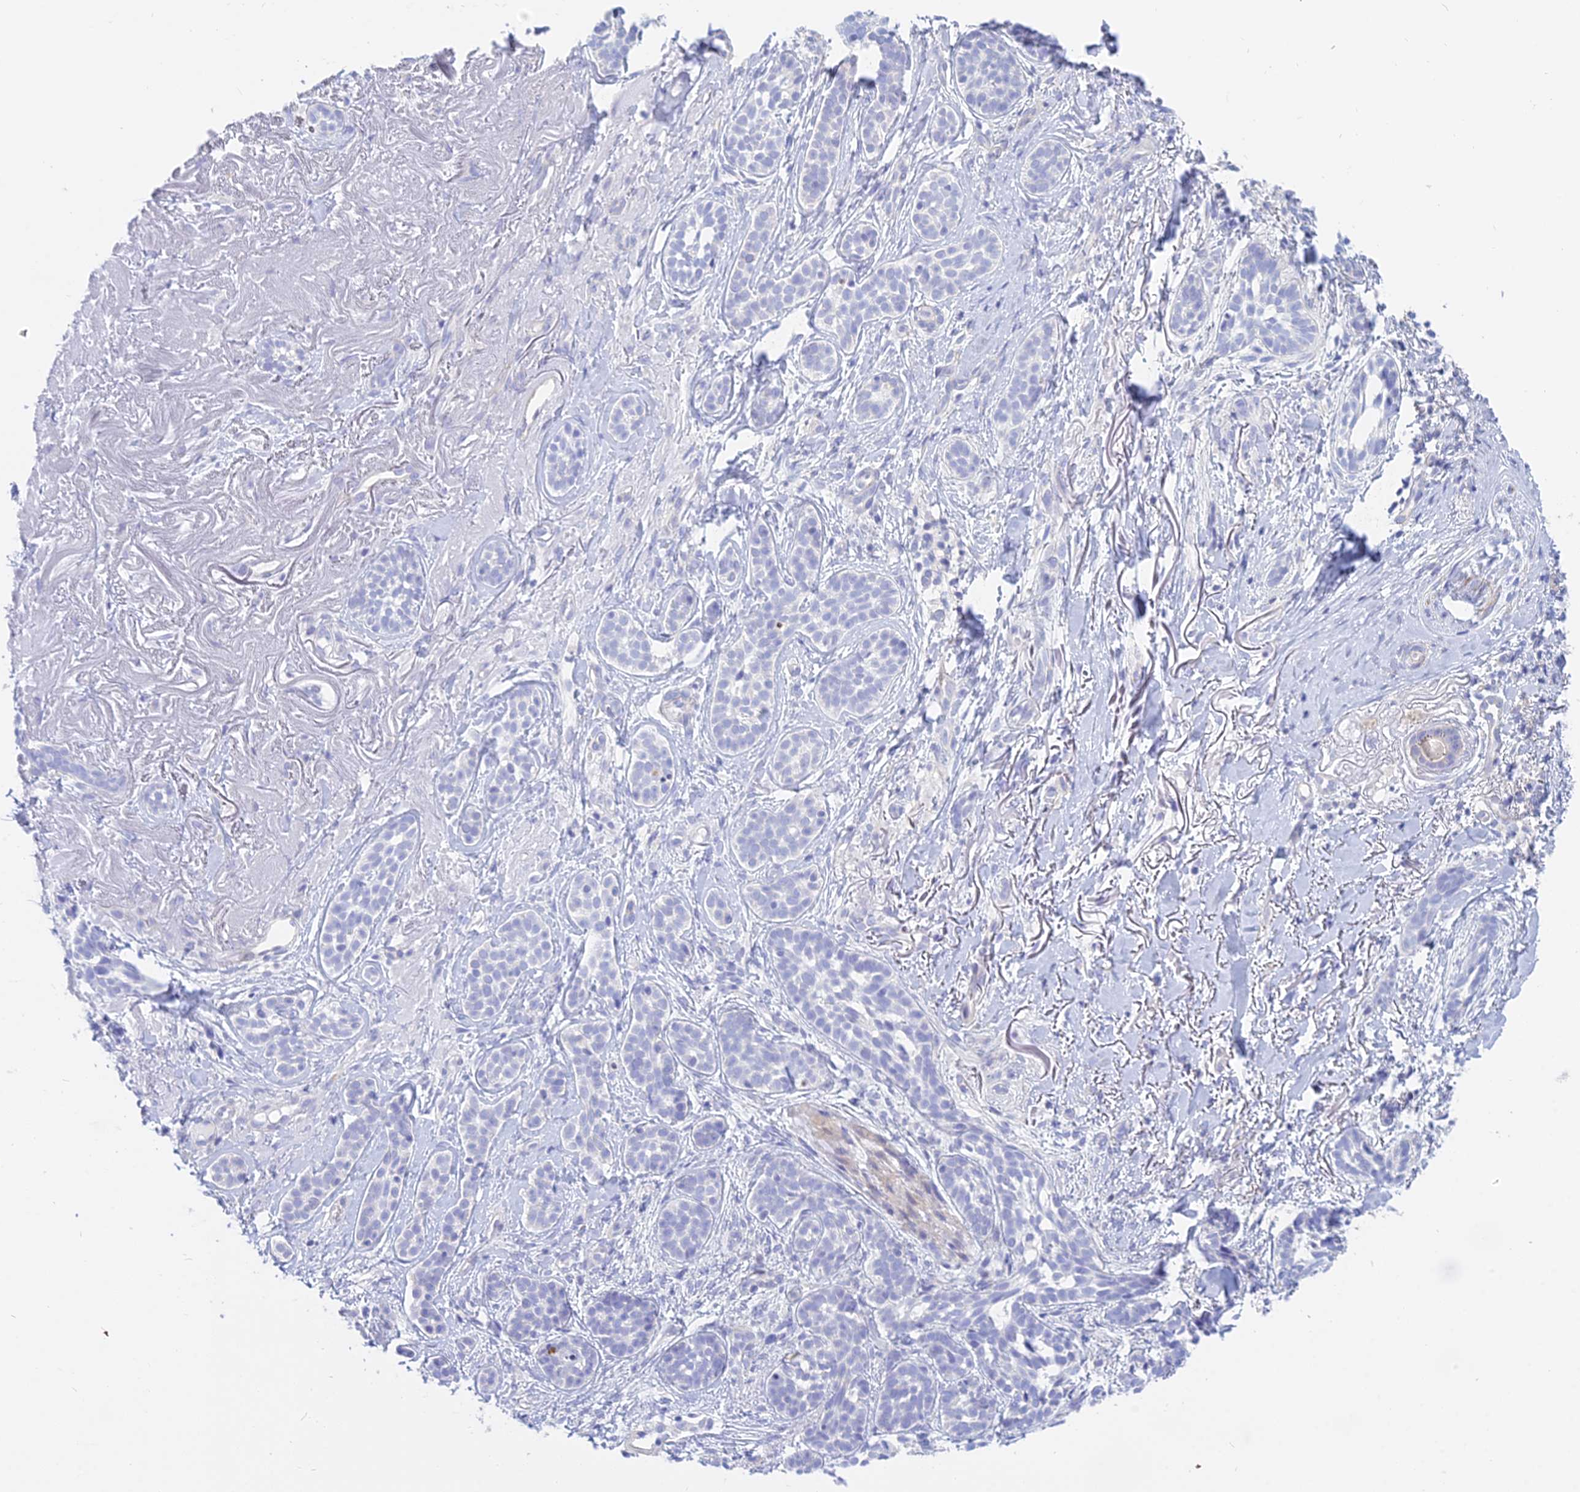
{"staining": {"intensity": "negative", "quantity": "none", "location": "none"}, "tissue": "skin cancer", "cell_type": "Tumor cells", "image_type": "cancer", "snomed": [{"axis": "morphology", "description": "Basal cell carcinoma"}, {"axis": "topography", "description": "Skin"}], "caption": "A high-resolution image shows immunohistochemistry staining of basal cell carcinoma (skin), which reveals no significant positivity in tumor cells.", "gene": "SMIM24", "patient": {"sex": "male", "age": 71}}